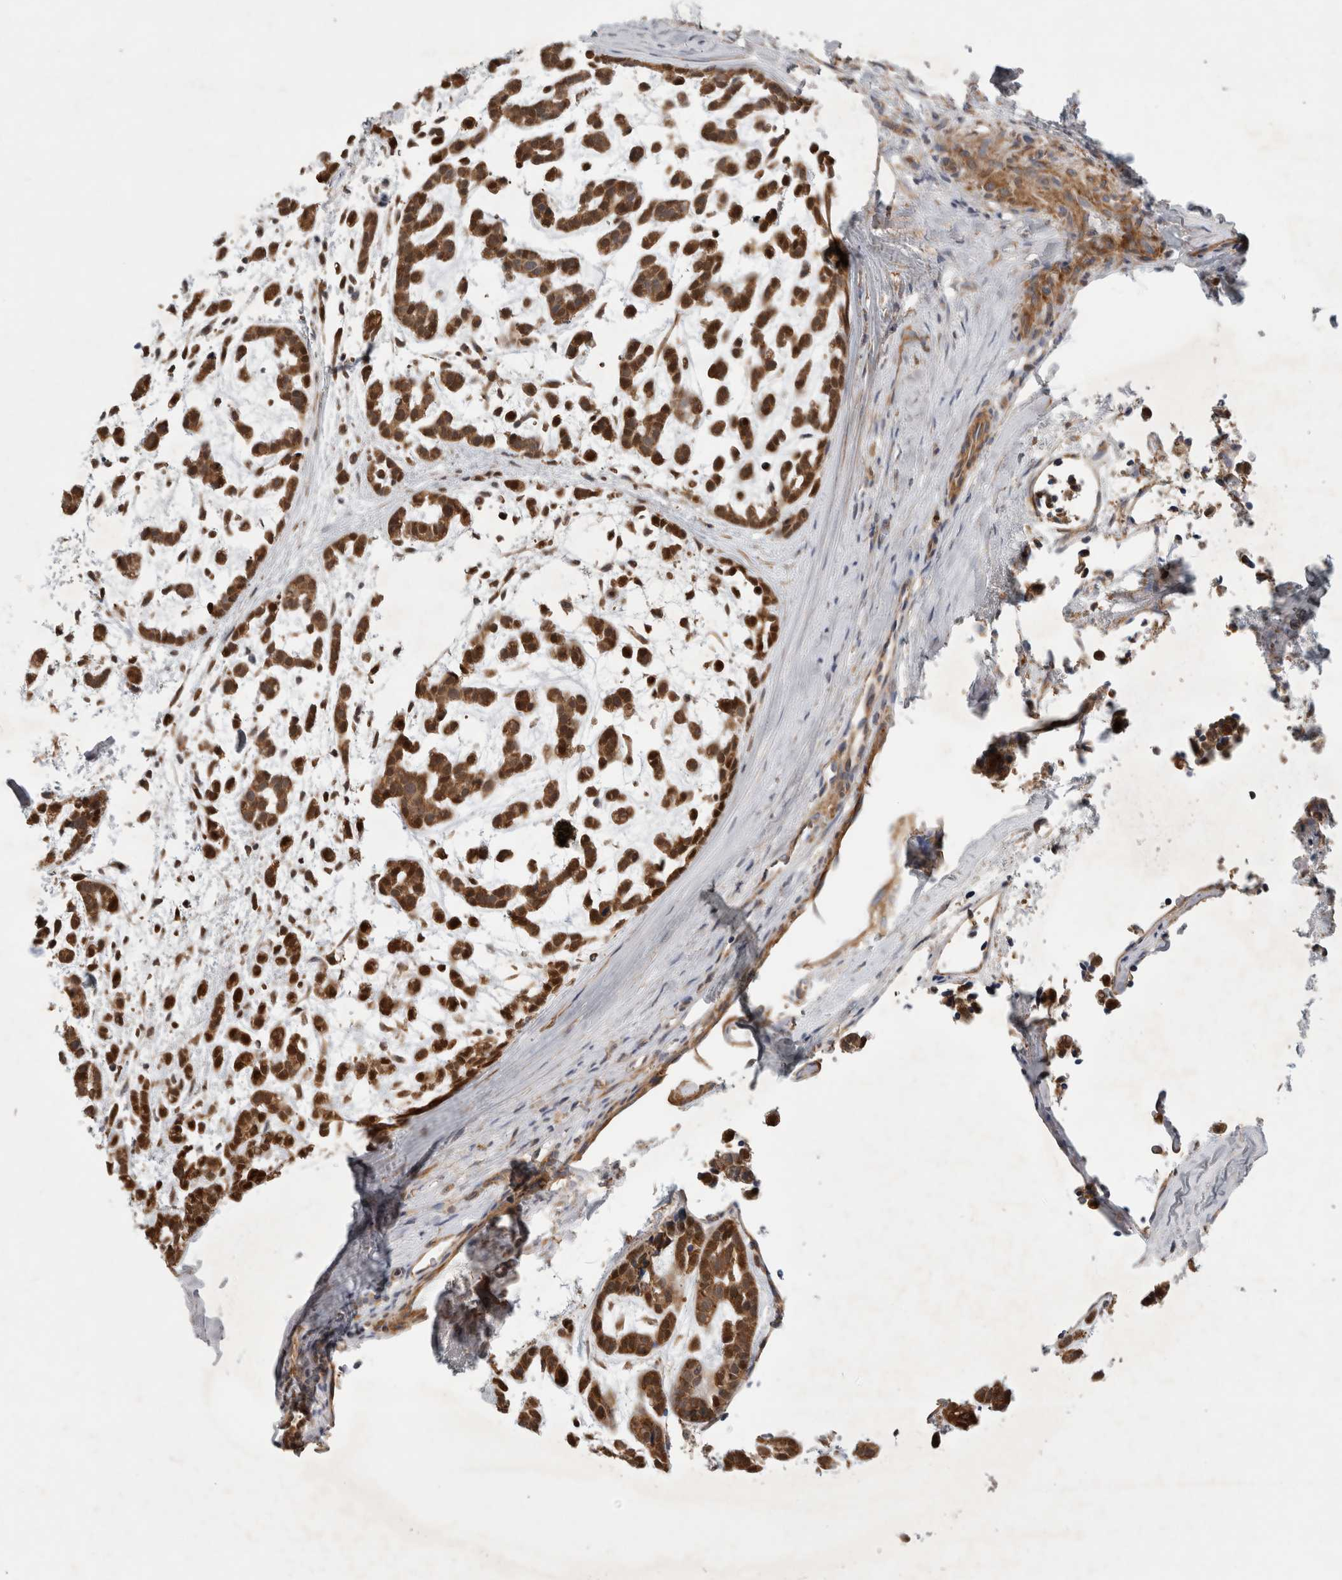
{"staining": {"intensity": "moderate", "quantity": ">75%", "location": "cytoplasmic/membranous,nuclear"}, "tissue": "head and neck cancer", "cell_type": "Tumor cells", "image_type": "cancer", "snomed": [{"axis": "morphology", "description": "Adenocarcinoma, NOS"}, {"axis": "morphology", "description": "Adenoma, NOS"}, {"axis": "topography", "description": "Head-Neck"}], "caption": "Protein staining of head and neck cancer tissue demonstrates moderate cytoplasmic/membranous and nuclear positivity in about >75% of tumor cells.", "gene": "SFXN2", "patient": {"sex": "female", "age": 55}}